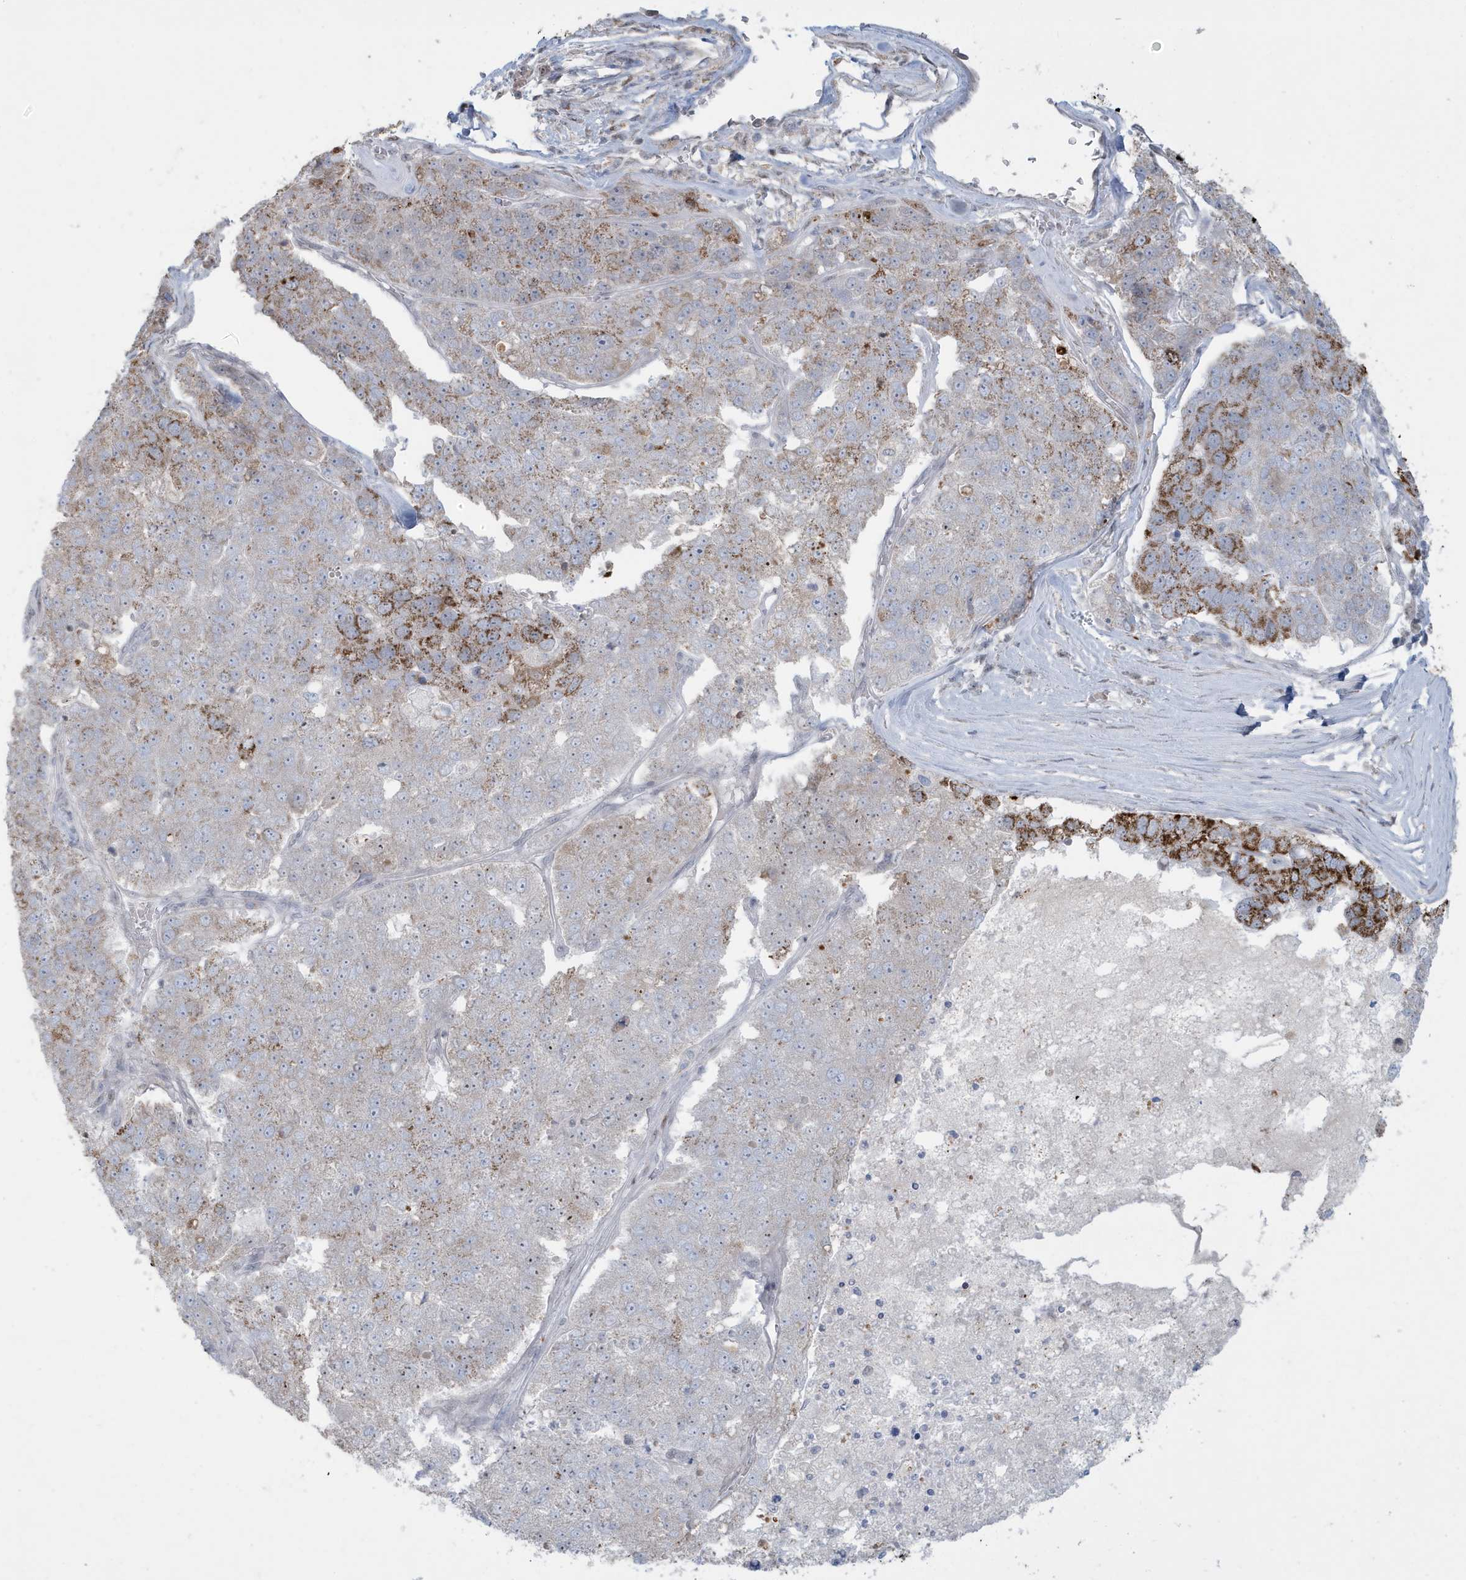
{"staining": {"intensity": "strong", "quantity": "<25%", "location": "cytoplasmic/membranous"}, "tissue": "pancreatic cancer", "cell_type": "Tumor cells", "image_type": "cancer", "snomed": [{"axis": "morphology", "description": "Adenocarcinoma, NOS"}, {"axis": "topography", "description": "Pancreas"}], "caption": "Immunohistochemistry (IHC) photomicrograph of human pancreatic cancer stained for a protein (brown), which shows medium levels of strong cytoplasmic/membranous positivity in about <25% of tumor cells.", "gene": "FNDC1", "patient": {"sex": "female", "age": 61}}